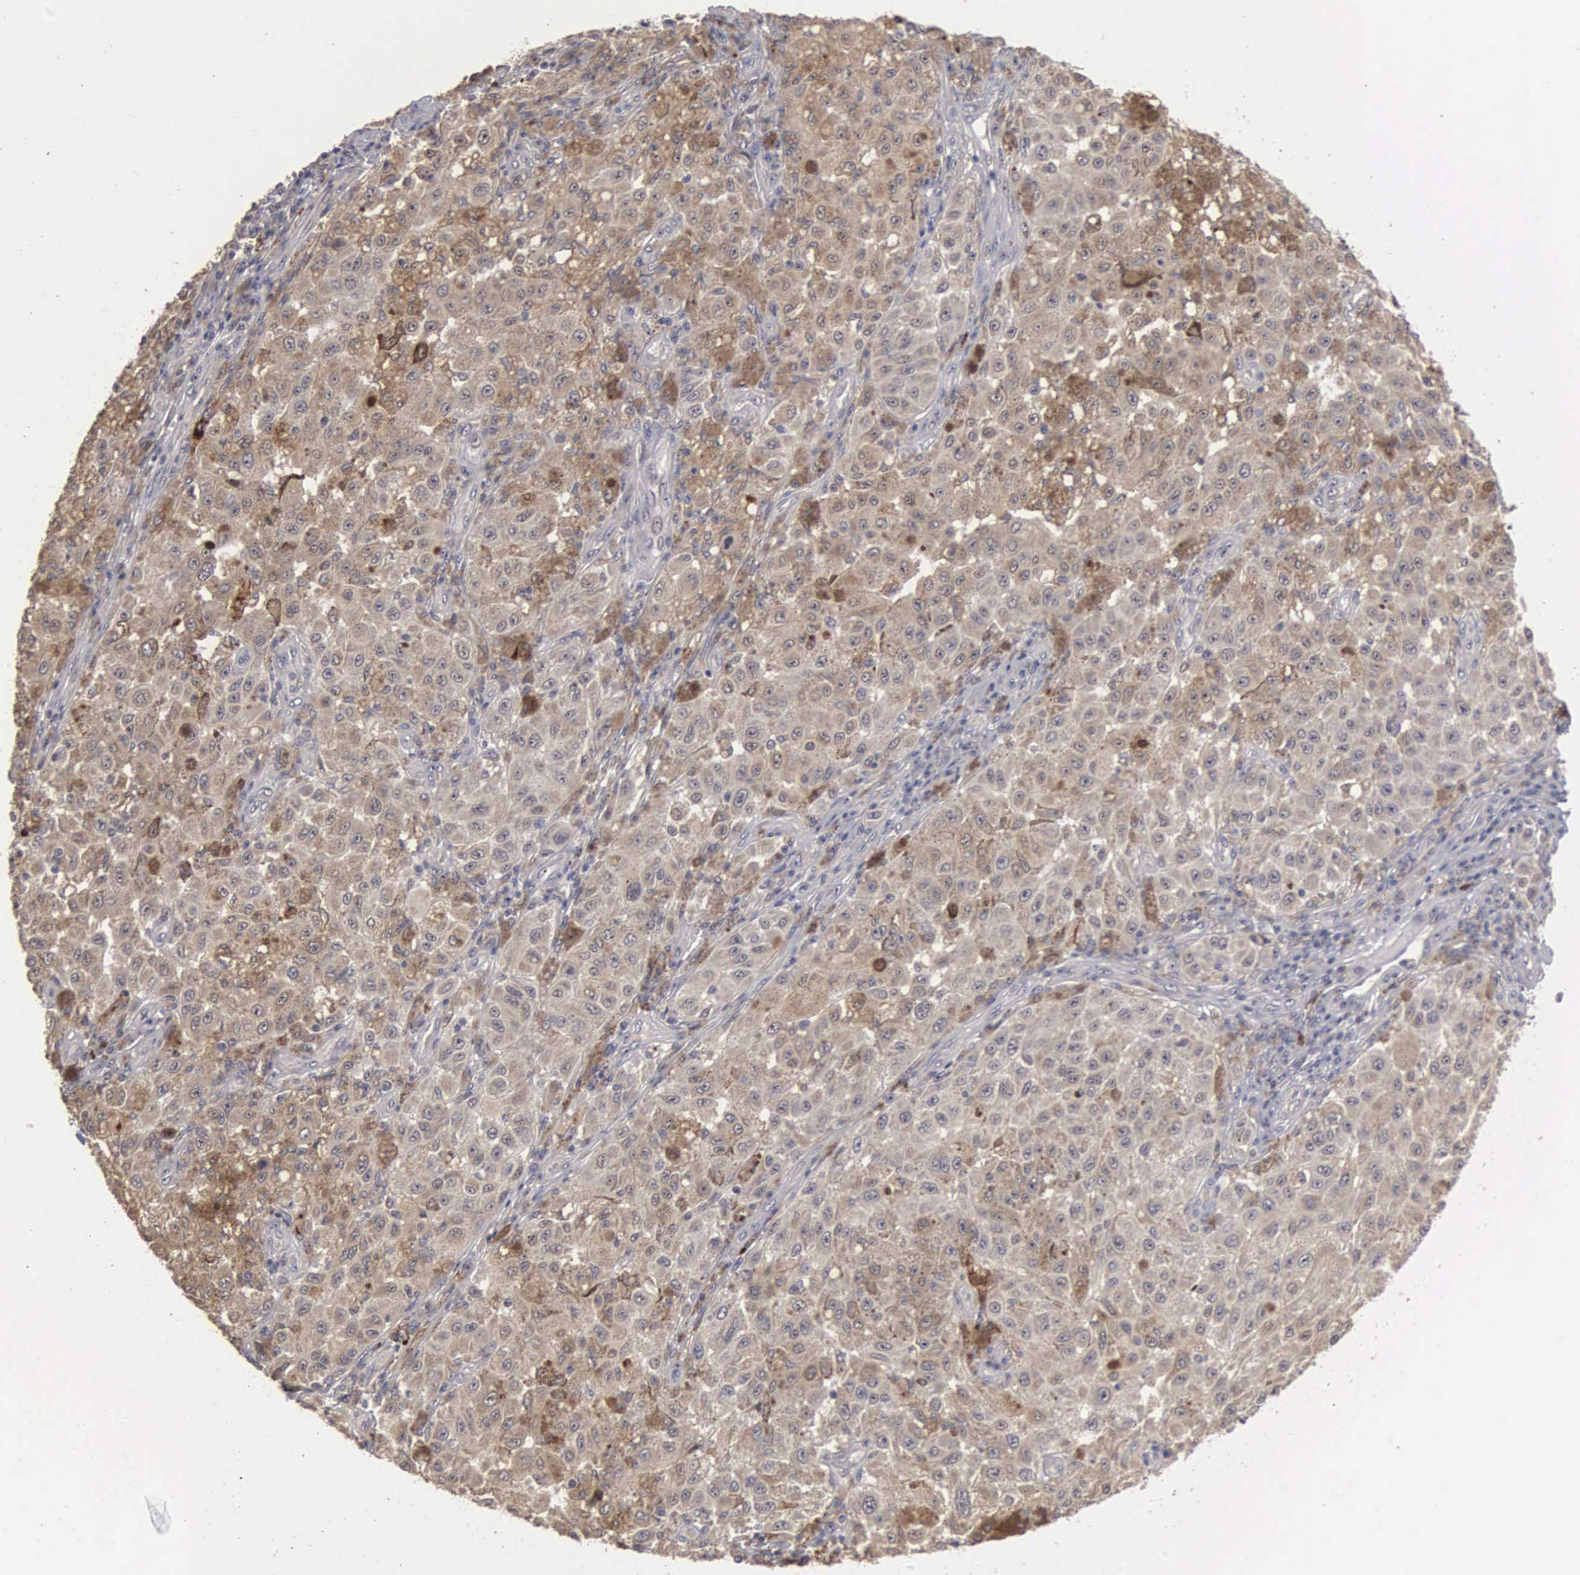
{"staining": {"intensity": "moderate", "quantity": ">75%", "location": "cytoplasmic/membranous,nuclear"}, "tissue": "melanoma", "cell_type": "Tumor cells", "image_type": "cancer", "snomed": [{"axis": "morphology", "description": "Malignant melanoma, NOS"}, {"axis": "topography", "description": "Skin"}], "caption": "The histopathology image demonstrates staining of melanoma, revealing moderate cytoplasmic/membranous and nuclear protein positivity (brown color) within tumor cells.", "gene": "AMN", "patient": {"sex": "female", "age": 64}}